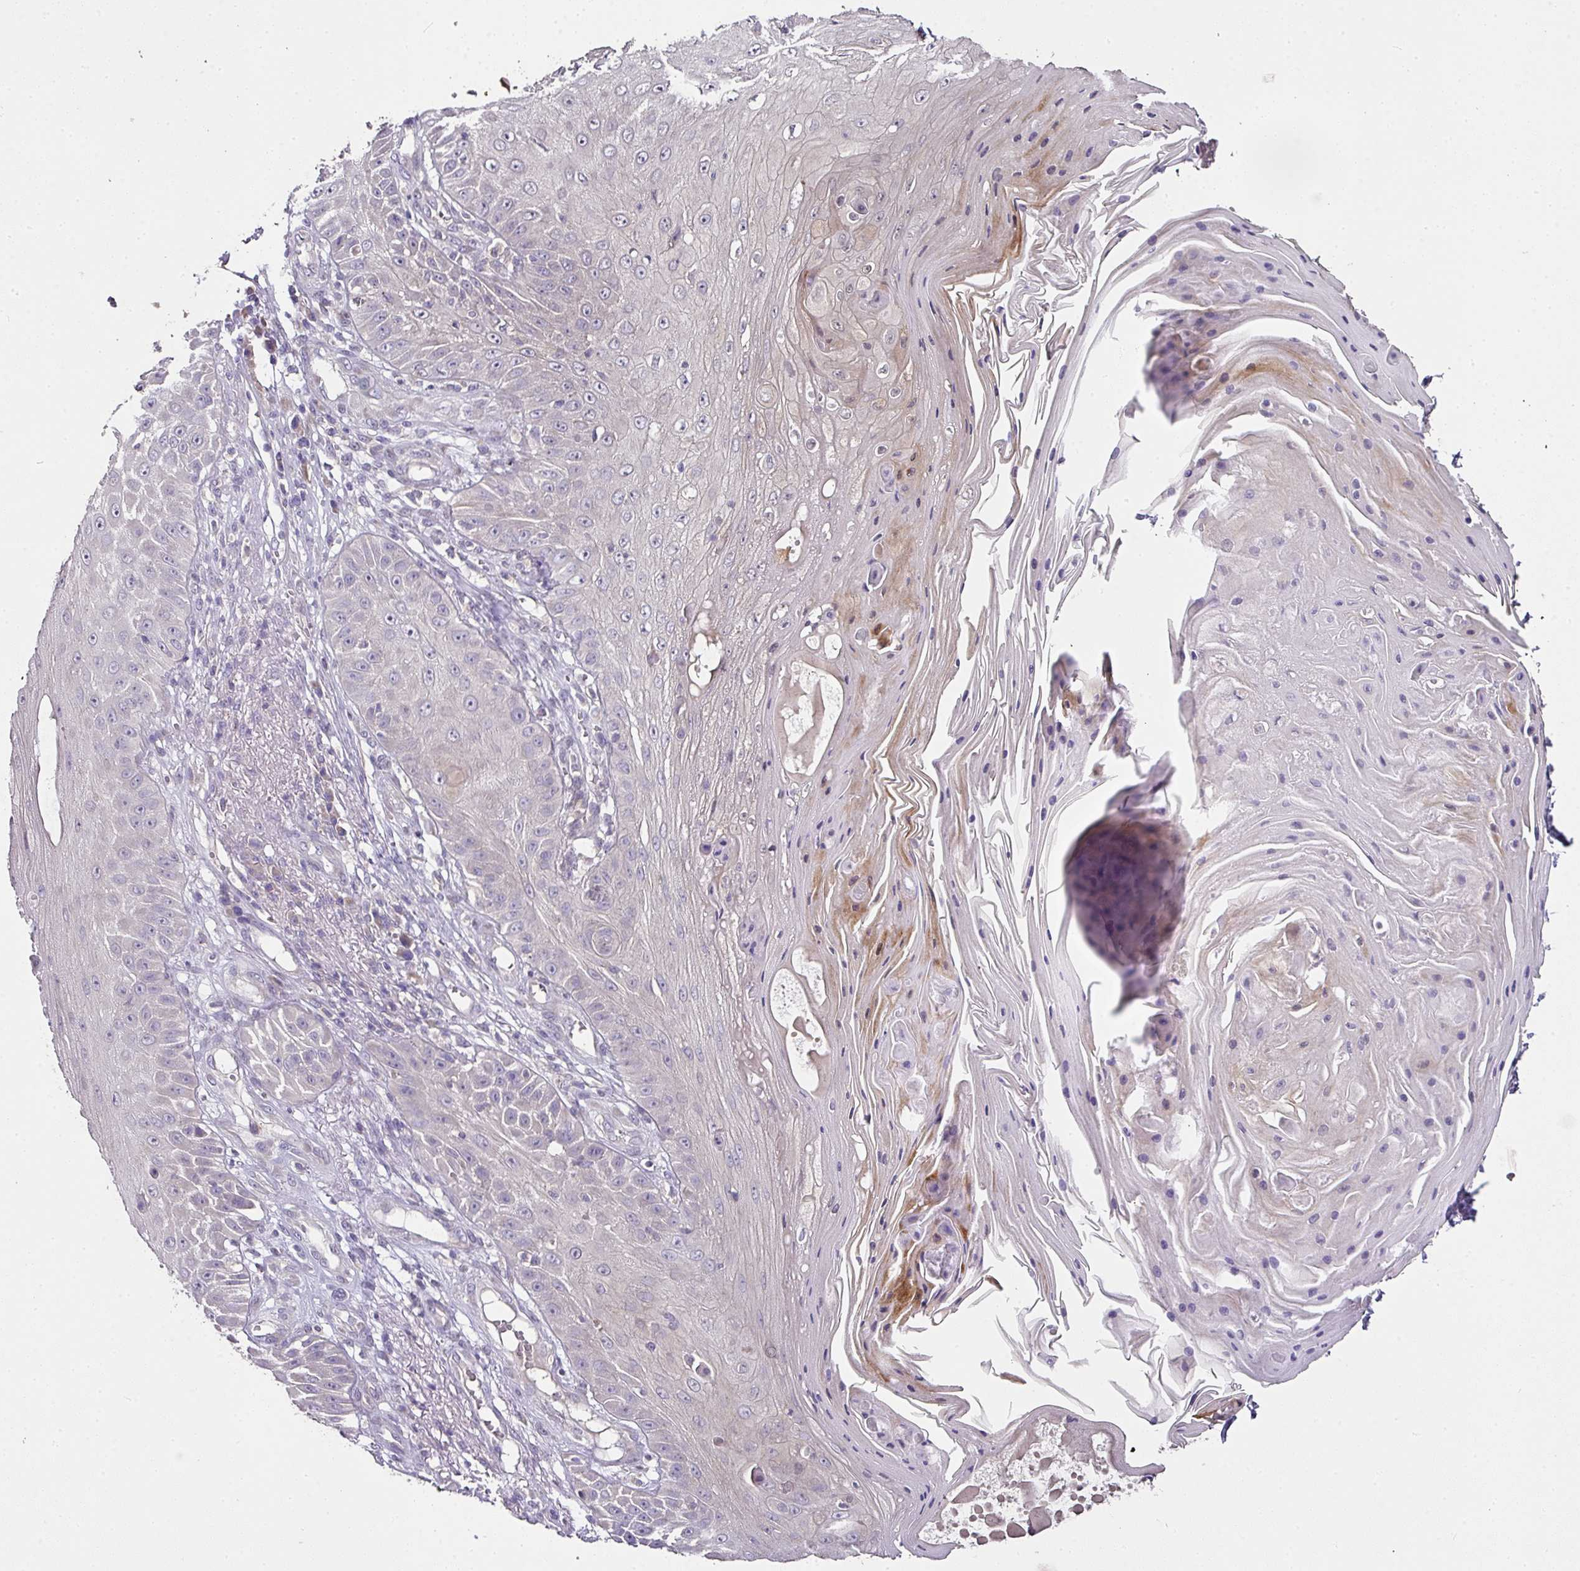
{"staining": {"intensity": "weak", "quantity": "<25%", "location": "cytoplasmic/membranous"}, "tissue": "skin cancer", "cell_type": "Tumor cells", "image_type": "cancer", "snomed": [{"axis": "morphology", "description": "Squamous cell carcinoma, NOS"}, {"axis": "topography", "description": "Skin"}], "caption": "Tumor cells show no significant protein positivity in skin squamous cell carcinoma. (DAB (3,3'-diaminobenzidine) immunohistochemistry visualized using brightfield microscopy, high magnification).", "gene": "SKIC2", "patient": {"sex": "male", "age": 70}}